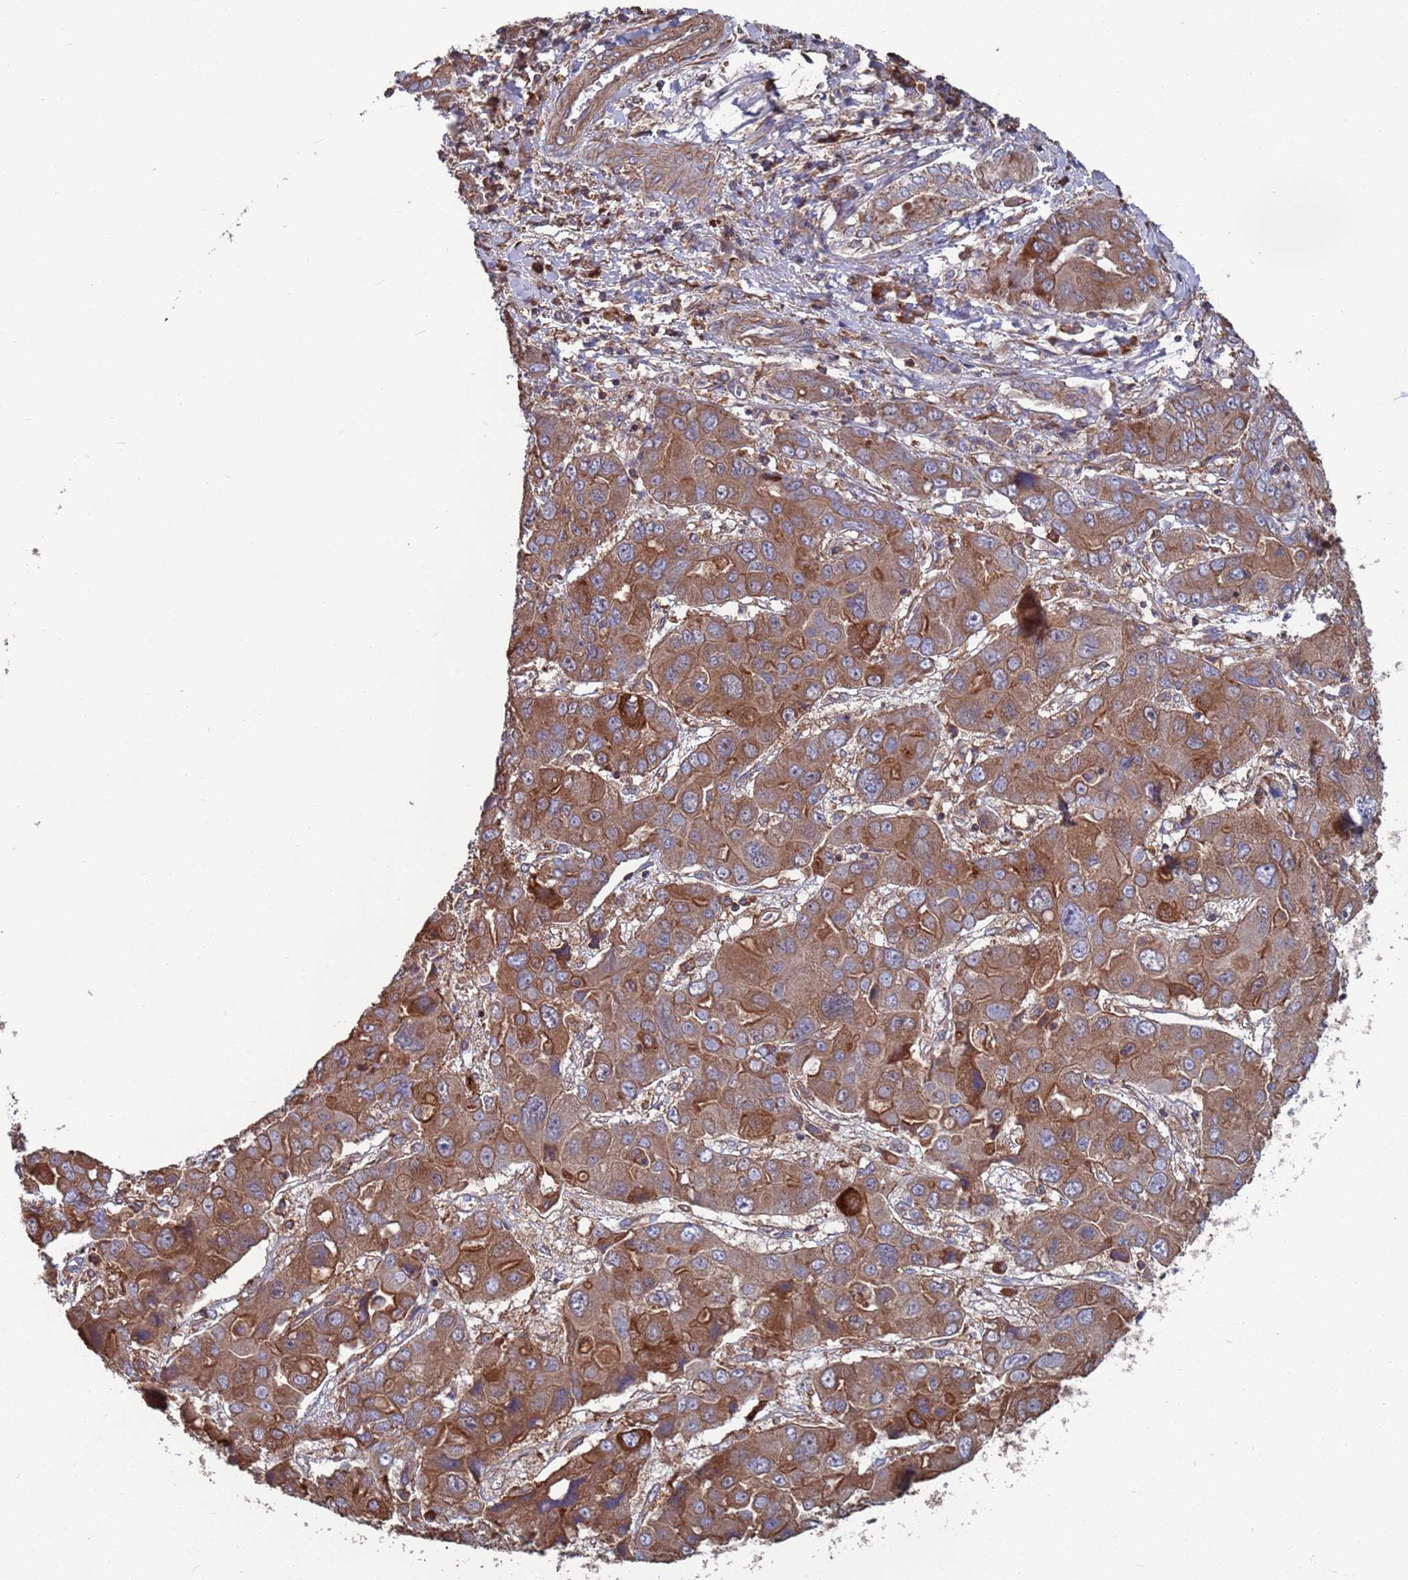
{"staining": {"intensity": "moderate", "quantity": ">75%", "location": "cytoplasmic/membranous"}, "tissue": "liver cancer", "cell_type": "Tumor cells", "image_type": "cancer", "snomed": [{"axis": "morphology", "description": "Cholangiocarcinoma"}, {"axis": "topography", "description": "Liver"}], "caption": "IHC photomicrograph of neoplastic tissue: liver cancer (cholangiocarcinoma) stained using immunohistochemistry (IHC) reveals medium levels of moderate protein expression localized specifically in the cytoplasmic/membranous of tumor cells, appearing as a cytoplasmic/membranous brown color.", "gene": "PYCR1", "patient": {"sex": "male", "age": 67}}